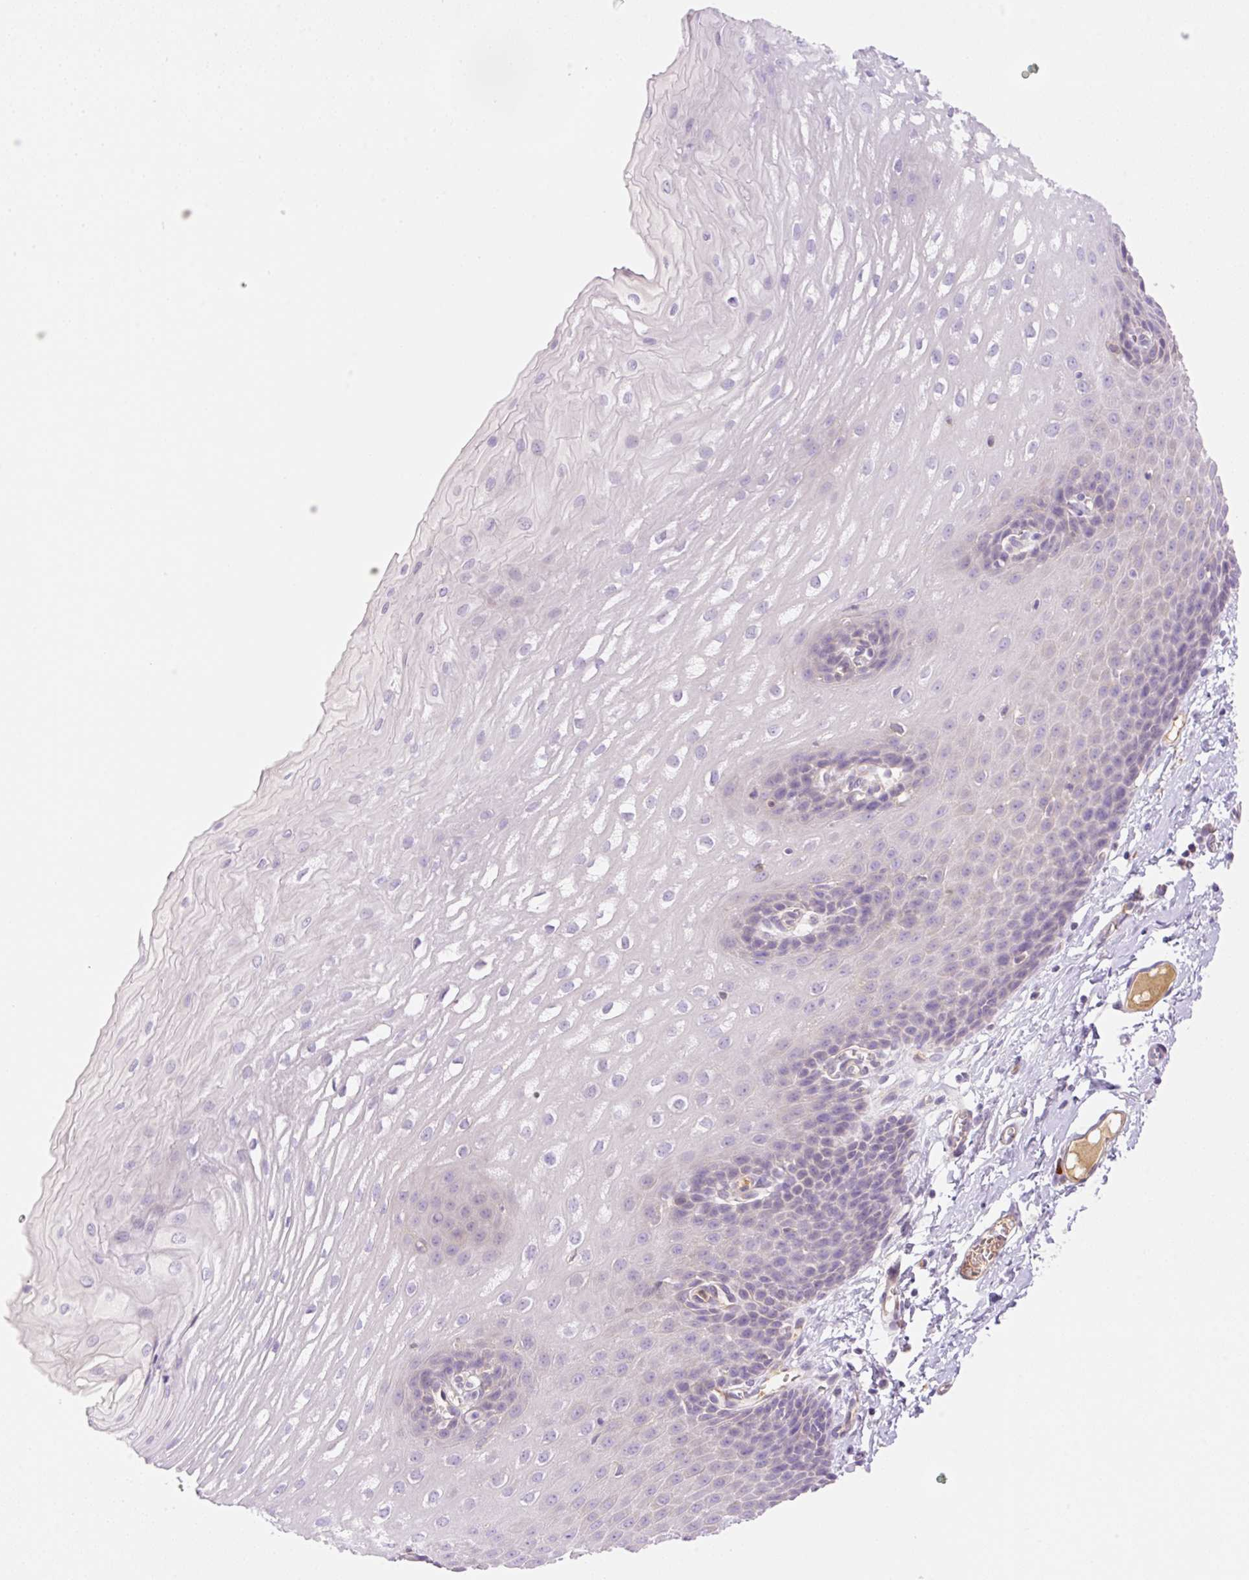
{"staining": {"intensity": "negative", "quantity": "none", "location": "none"}, "tissue": "esophagus", "cell_type": "Squamous epithelial cells", "image_type": "normal", "snomed": [{"axis": "morphology", "description": "Normal tissue, NOS"}, {"axis": "topography", "description": "Esophagus"}], "caption": "Immunohistochemistry (IHC) of benign esophagus exhibits no staining in squamous epithelial cells.", "gene": "DENND5A", "patient": {"sex": "male", "age": 70}}